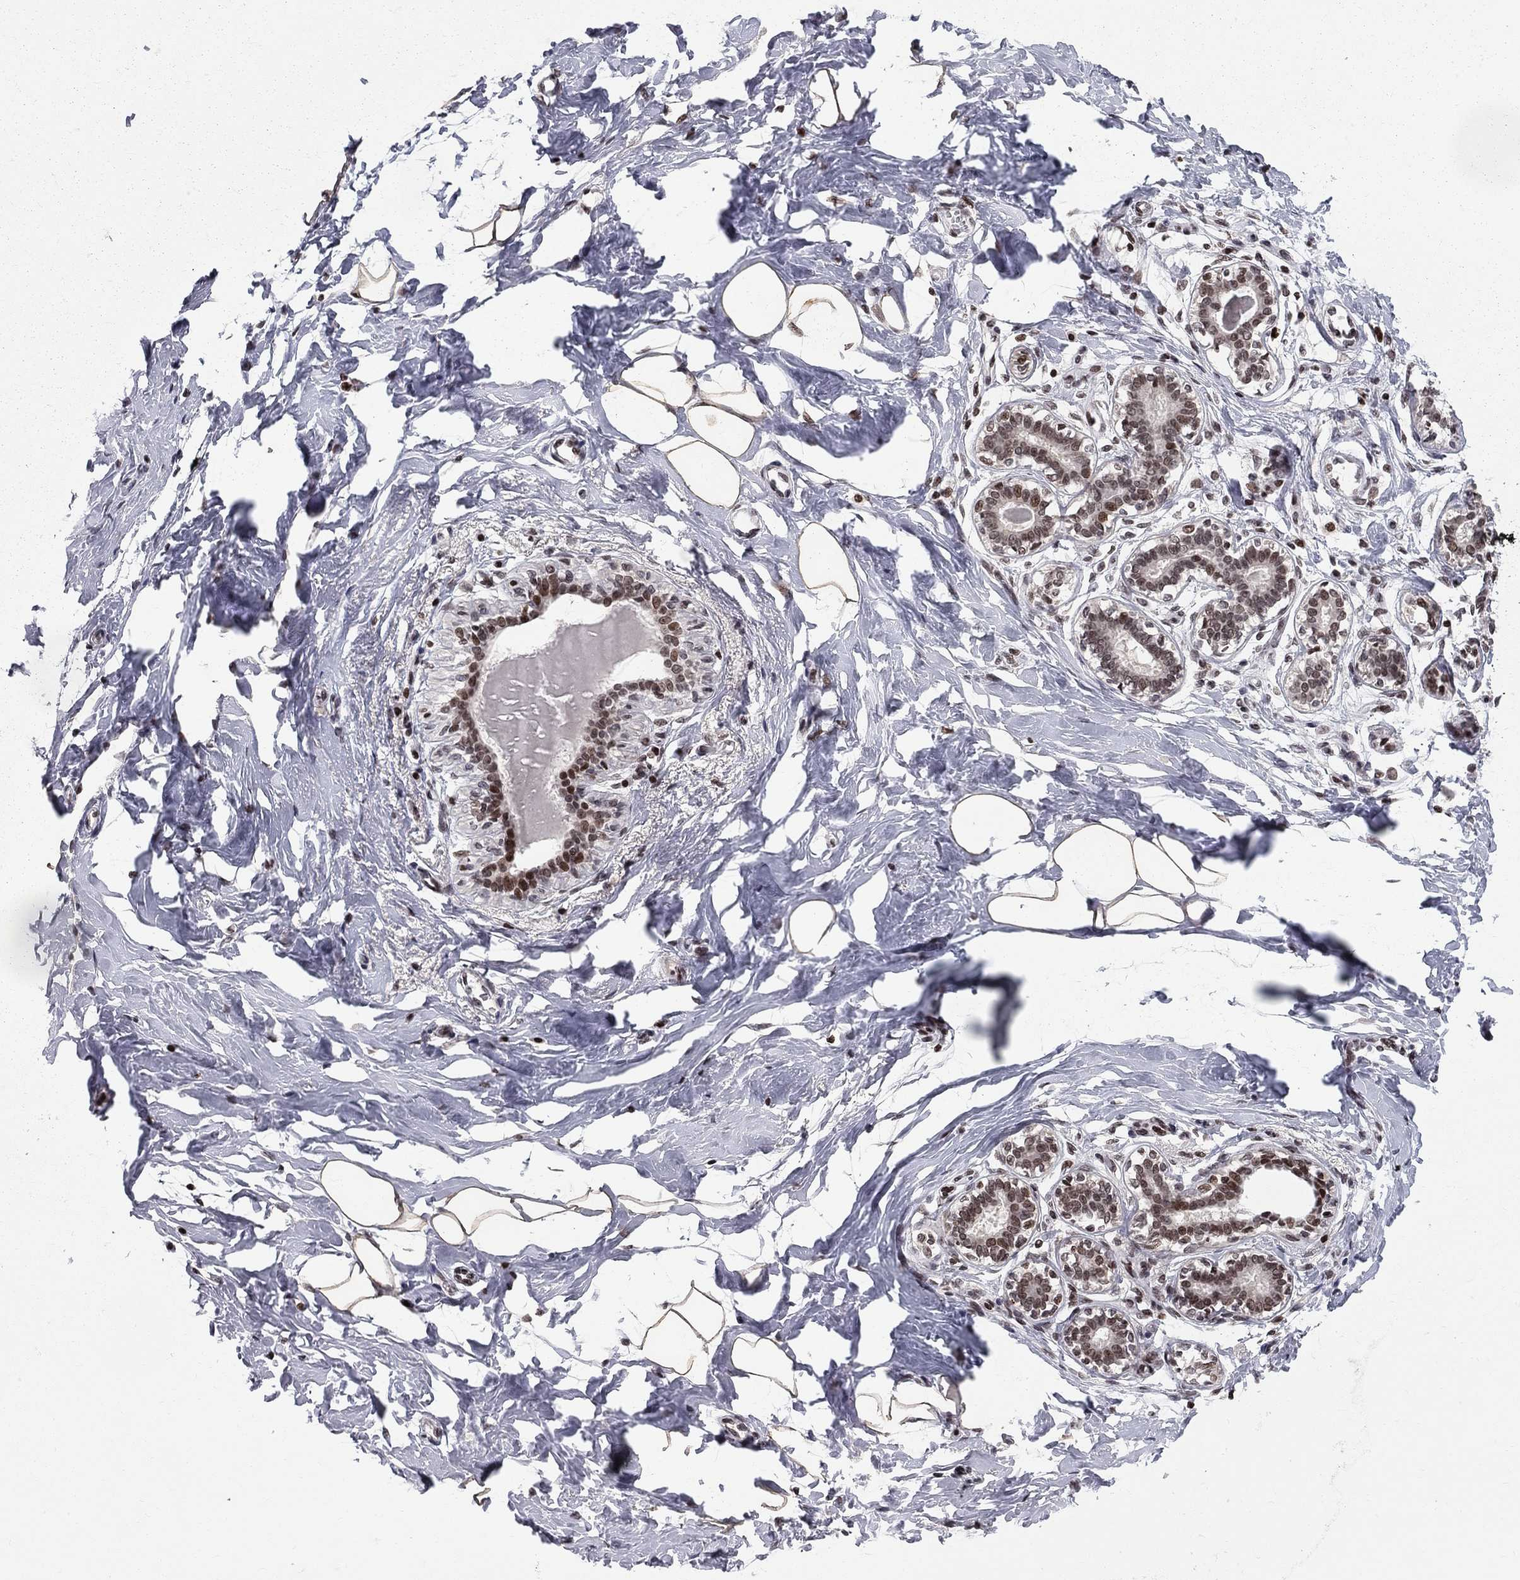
{"staining": {"intensity": "moderate", "quantity": "<25%", "location": "cytoplasmic/membranous"}, "tissue": "breast", "cell_type": "Adipocytes", "image_type": "normal", "snomed": [{"axis": "morphology", "description": "Normal tissue, NOS"}, {"axis": "morphology", "description": "Lobular carcinoma, in situ"}, {"axis": "topography", "description": "Breast"}], "caption": "Adipocytes demonstrate moderate cytoplasmic/membranous positivity in about <25% of cells in unremarkable breast. The staining was performed using DAB, with brown indicating positive protein expression. Nuclei are stained blue with hematoxylin.", "gene": "RNASEH2C", "patient": {"sex": "female", "age": 35}}